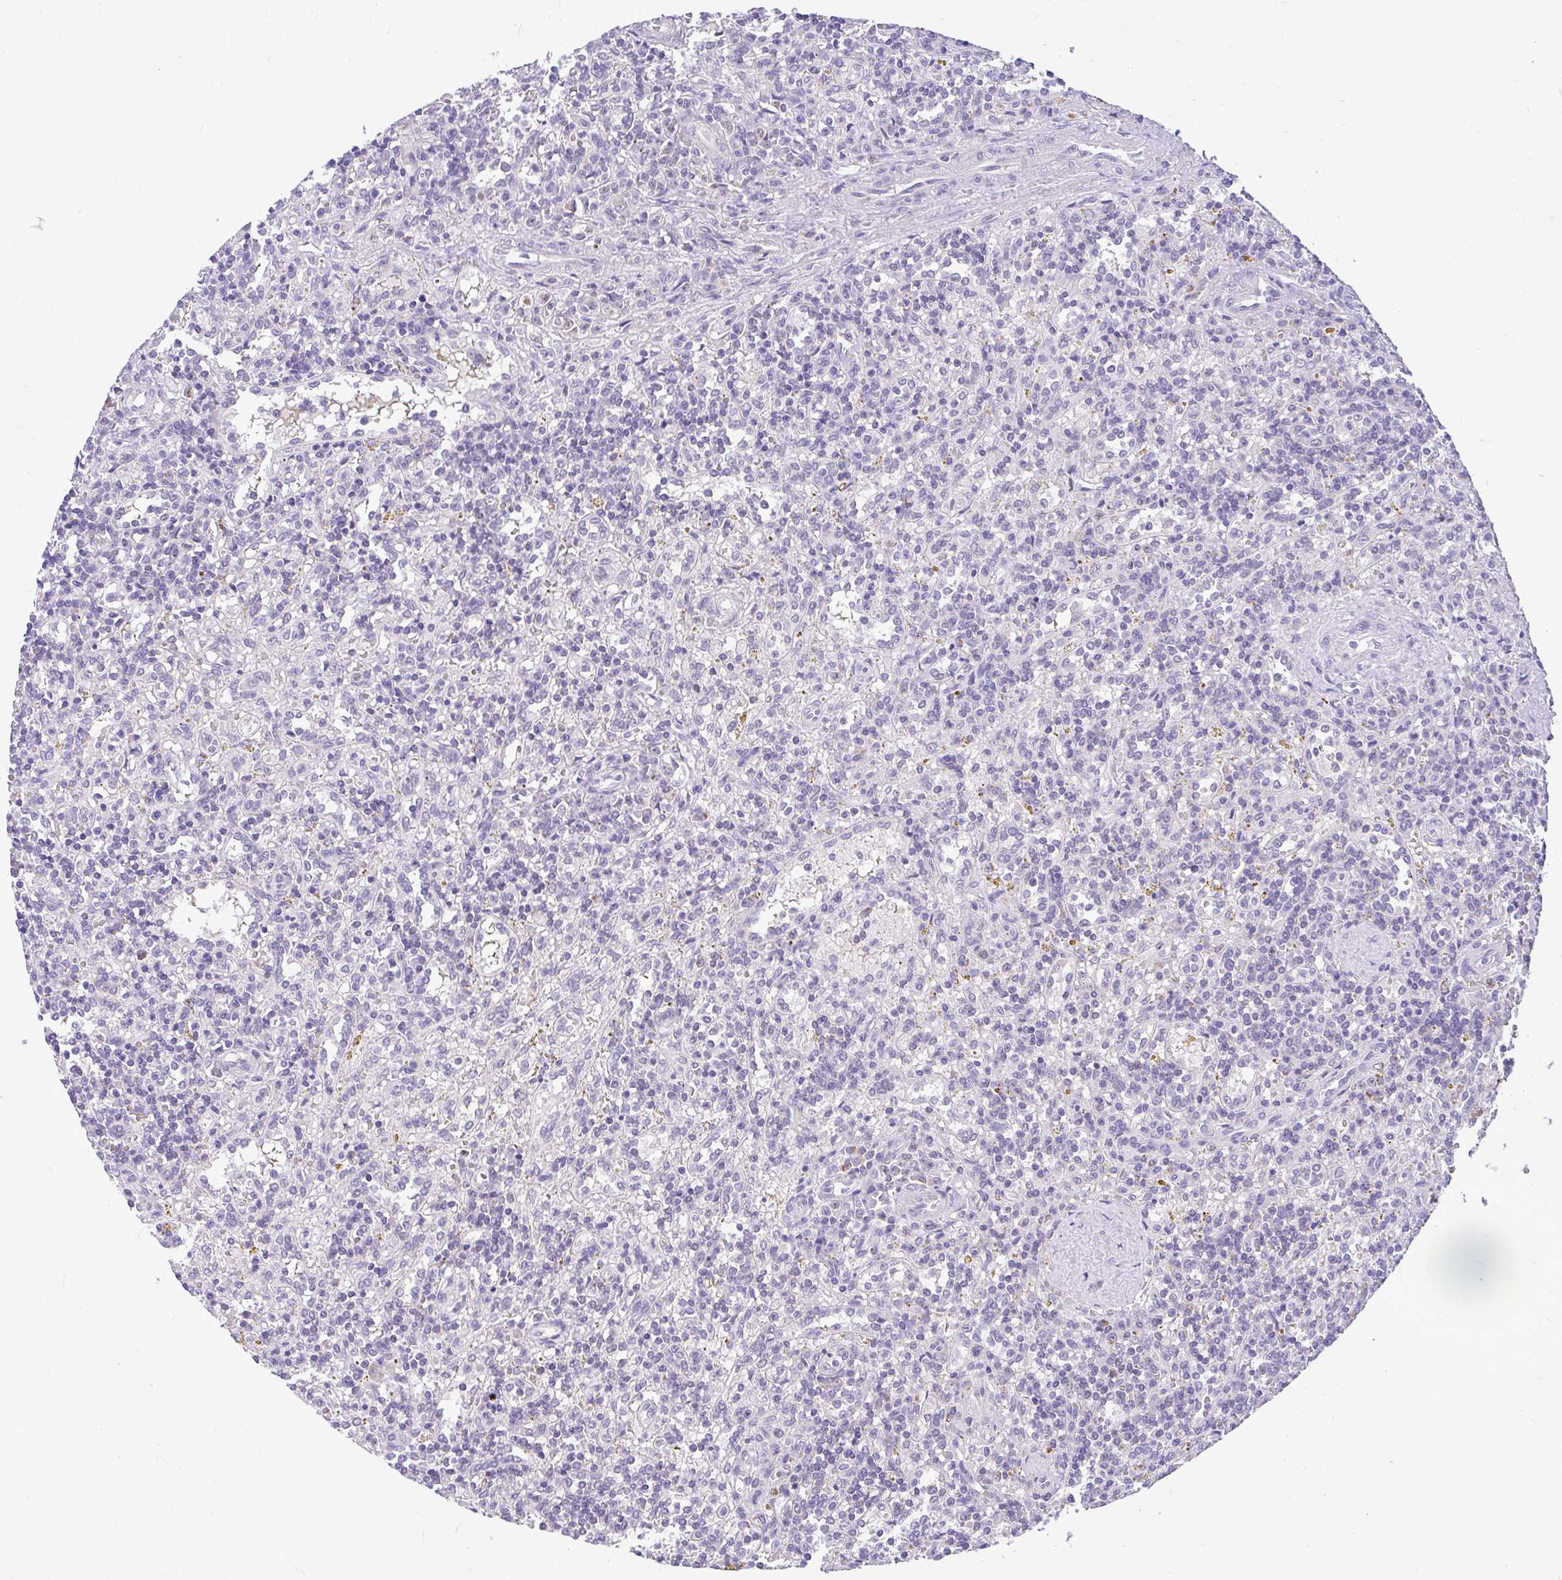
{"staining": {"intensity": "moderate", "quantity": "<25%", "location": "cytoplasmic/membranous"}, "tissue": "lymphoma", "cell_type": "Tumor cells", "image_type": "cancer", "snomed": [{"axis": "morphology", "description": "Malignant lymphoma, non-Hodgkin's type, Low grade"}, {"axis": "topography", "description": "Spleen"}], "caption": "Lymphoma stained with a brown dye exhibits moderate cytoplasmic/membranous positive staining in about <25% of tumor cells.", "gene": "PYCR2", "patient": {"sex": "male", "age": 67}}